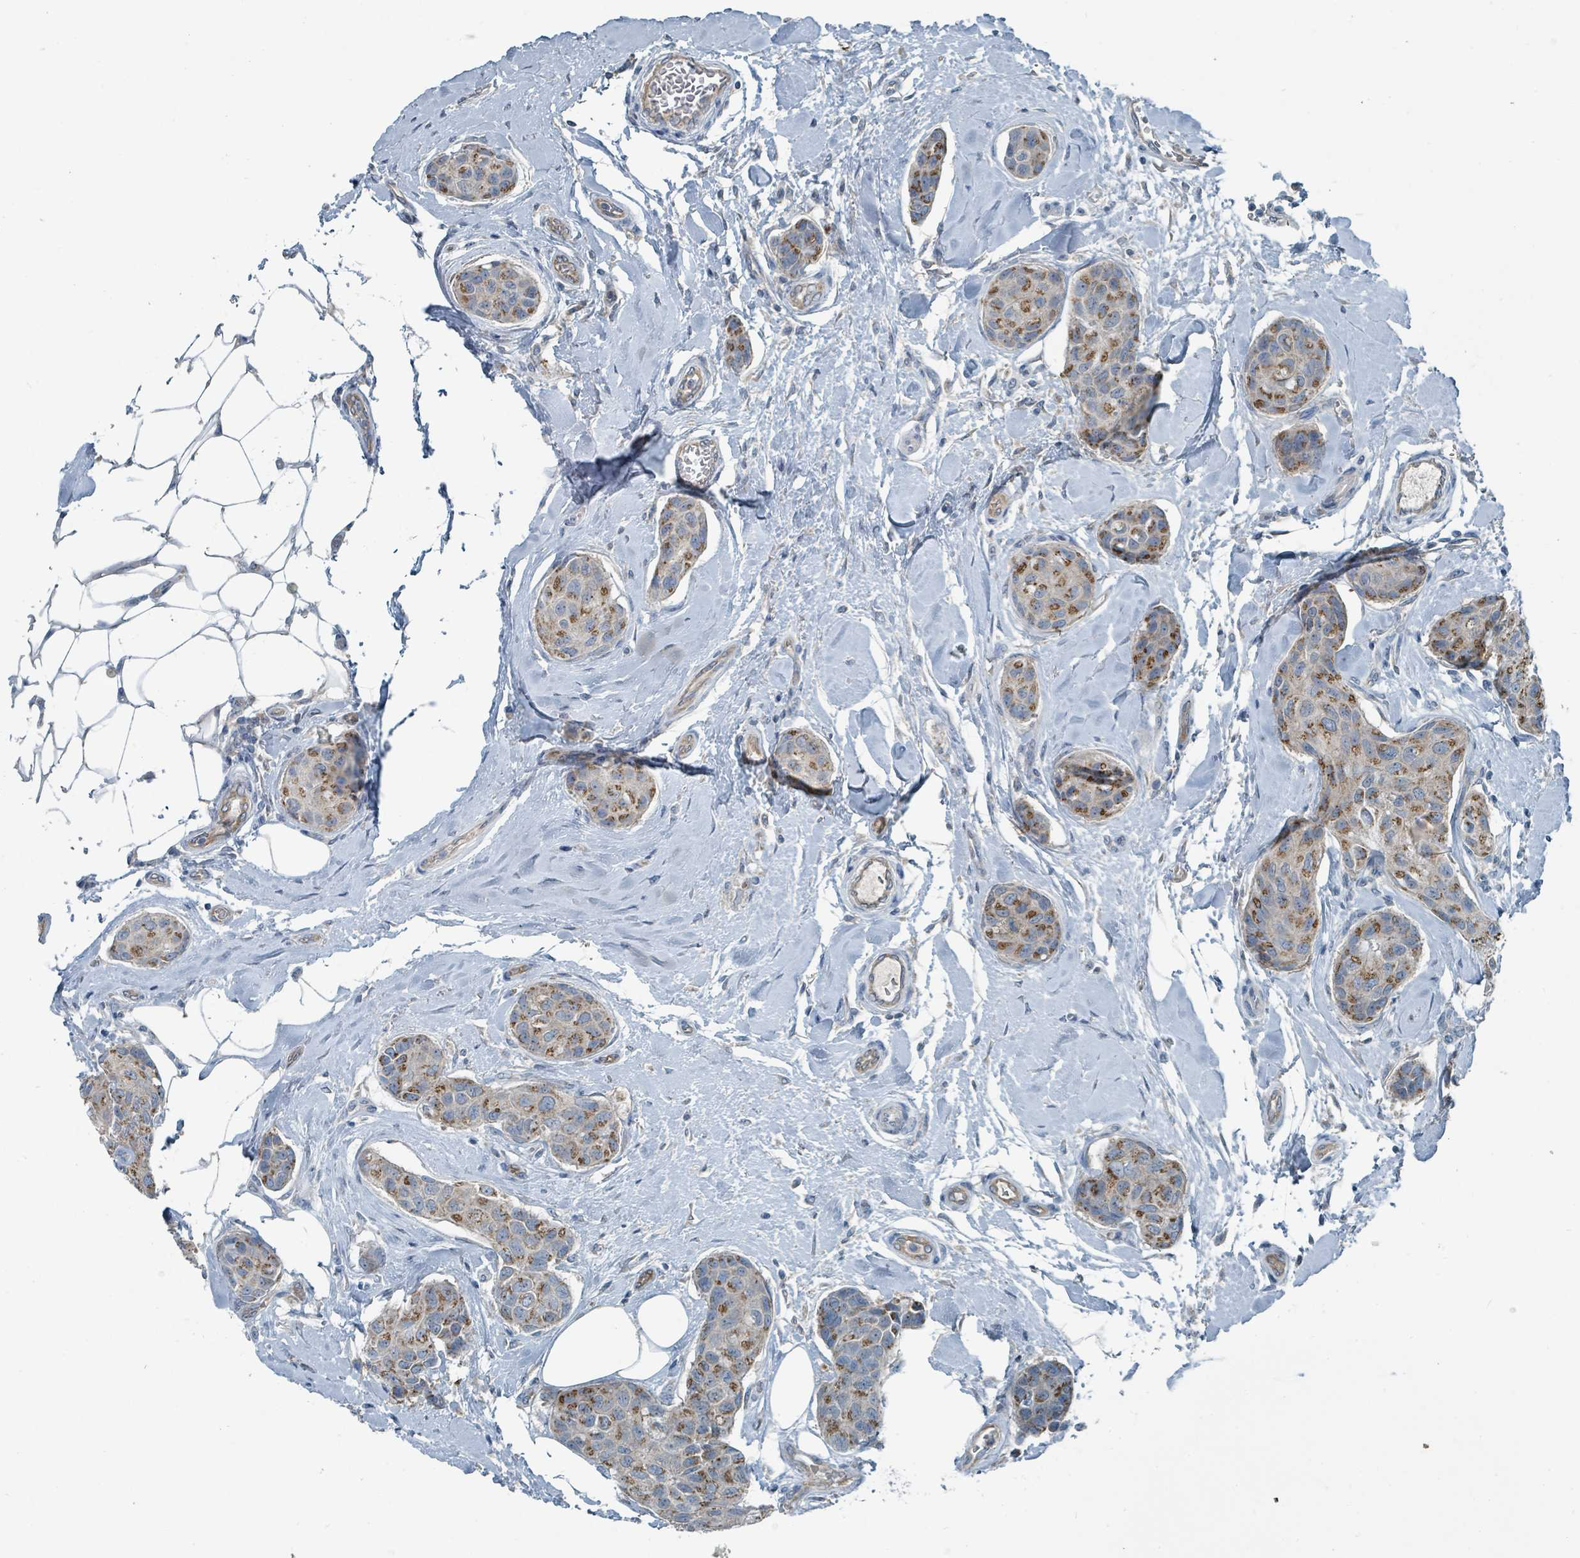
{"staining": {"intensity": "moderate", "quantity": ">75%", "location": "cytoplasmic/membranous"}, "tissue": "breast cancer", "cell_type": "Tumor cells", "image_type": "cancer", "snomed": [{"axis": "morphology", "description": "Duct carcinoma"}, {"axis": "topography", "description": "Breast"}, {"axis": "topography", "description": "Lymph node"}], "caption": "Protein analysis of breast infiltrating ductal carcinoma tissue demonstrates moderate cytoplasmic/membranous staining in approximately >75% of tumor cells.", "gene": "RASA4", "patient": {"sex": "female", "age": 80}}